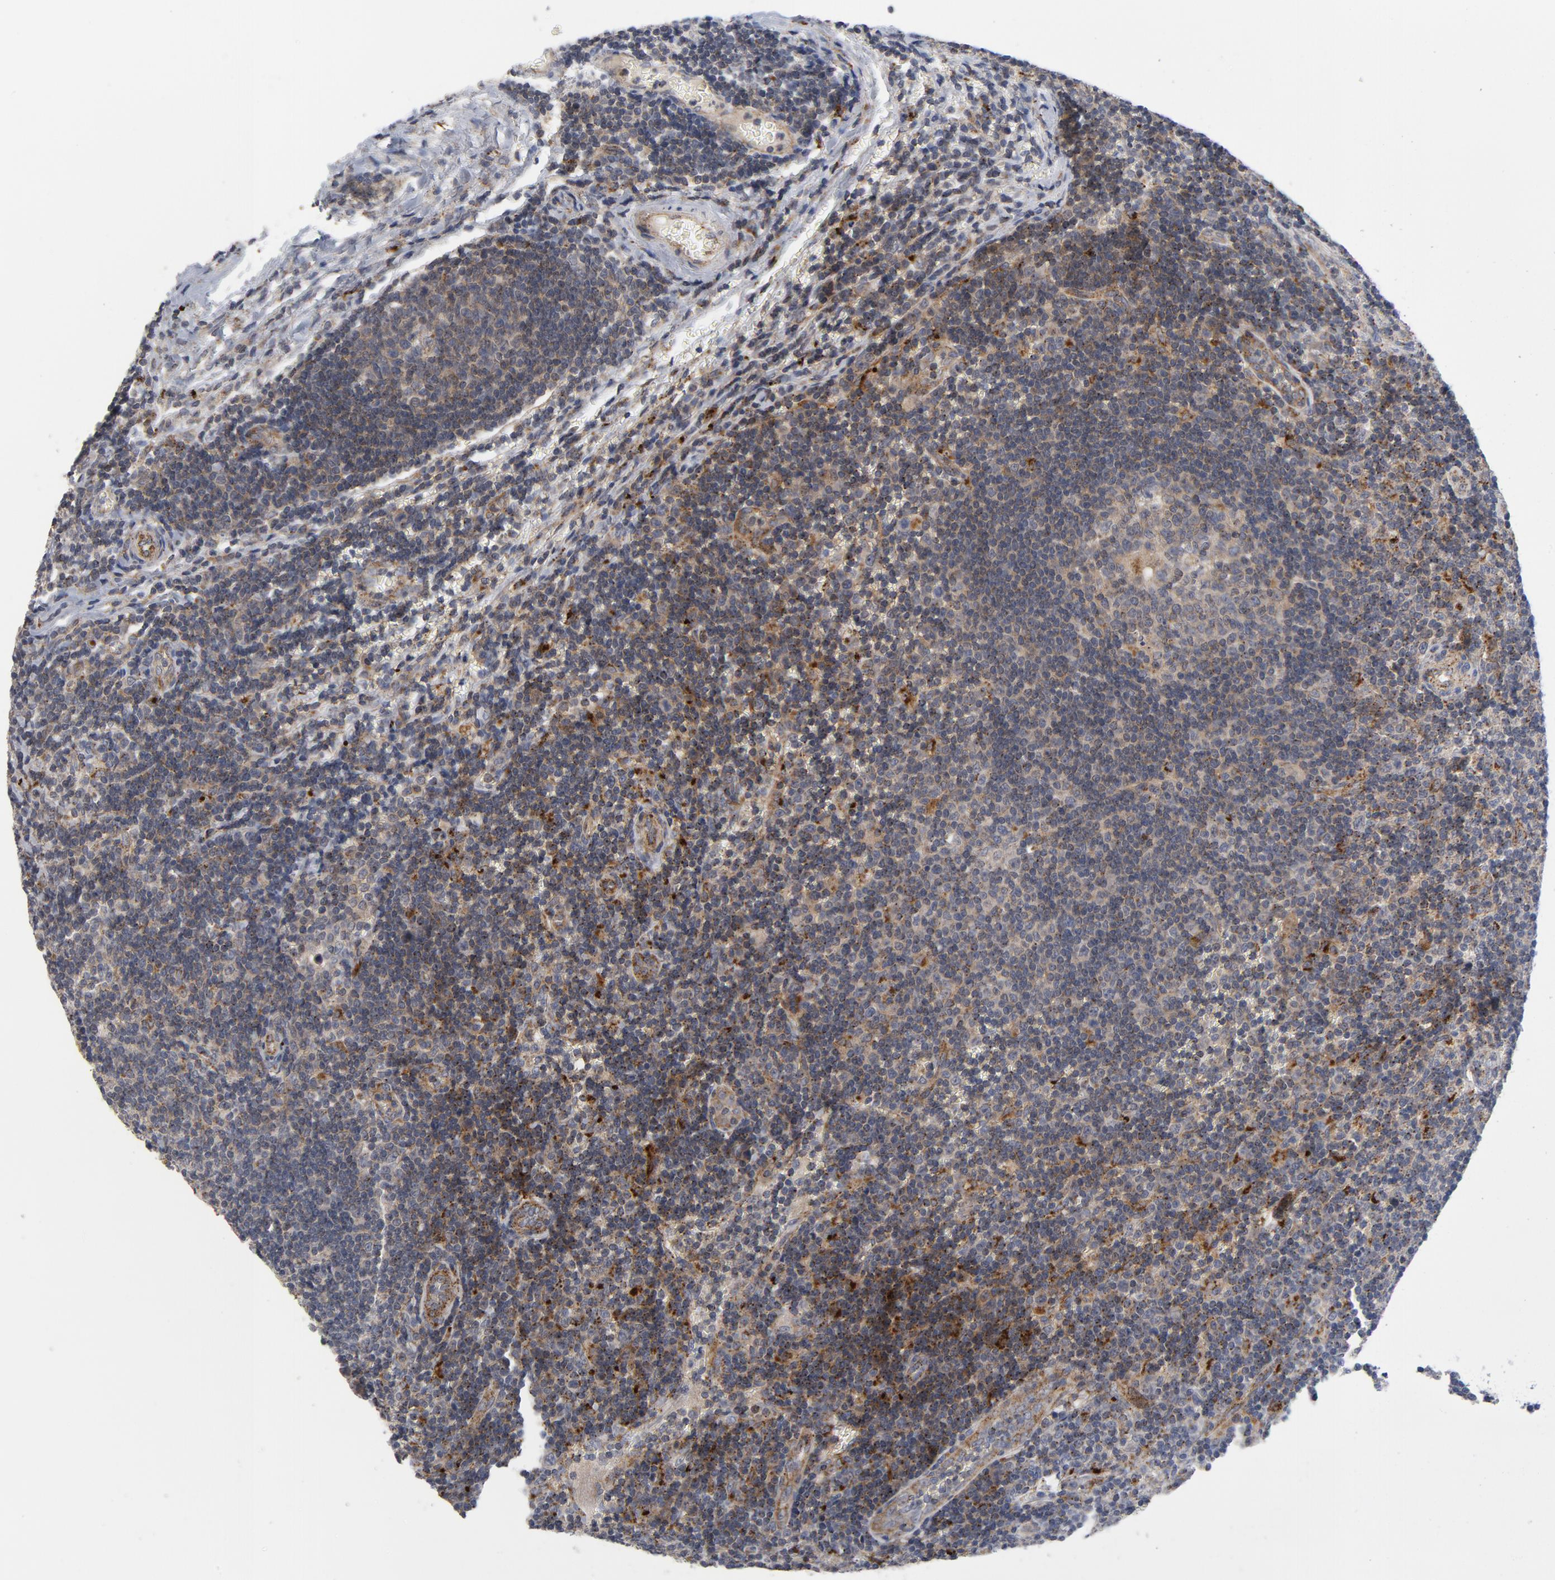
{"staining": {"intensity": "moderate", "quantity": ">75%", "location": "cytoplasmic/membranous"}, "tissue": "lymph node", "cell_type": "Germinal center cells", "image_type": "normal", "snomed": [{"axis": "morphology", "description": "Normal tissue, NOS"}, {"axis": "topography", "description": "Lymph node"}, {"axis": "topography", "description": "Salivary gland"}], "caption": "Protein staining exhibits moderate cytoplasmic/membranous positivity in approximately >75% of germinal center cells in normal lymph node.", "gene": "AKT2", "patient": {"sex": "male", "age": 8}}